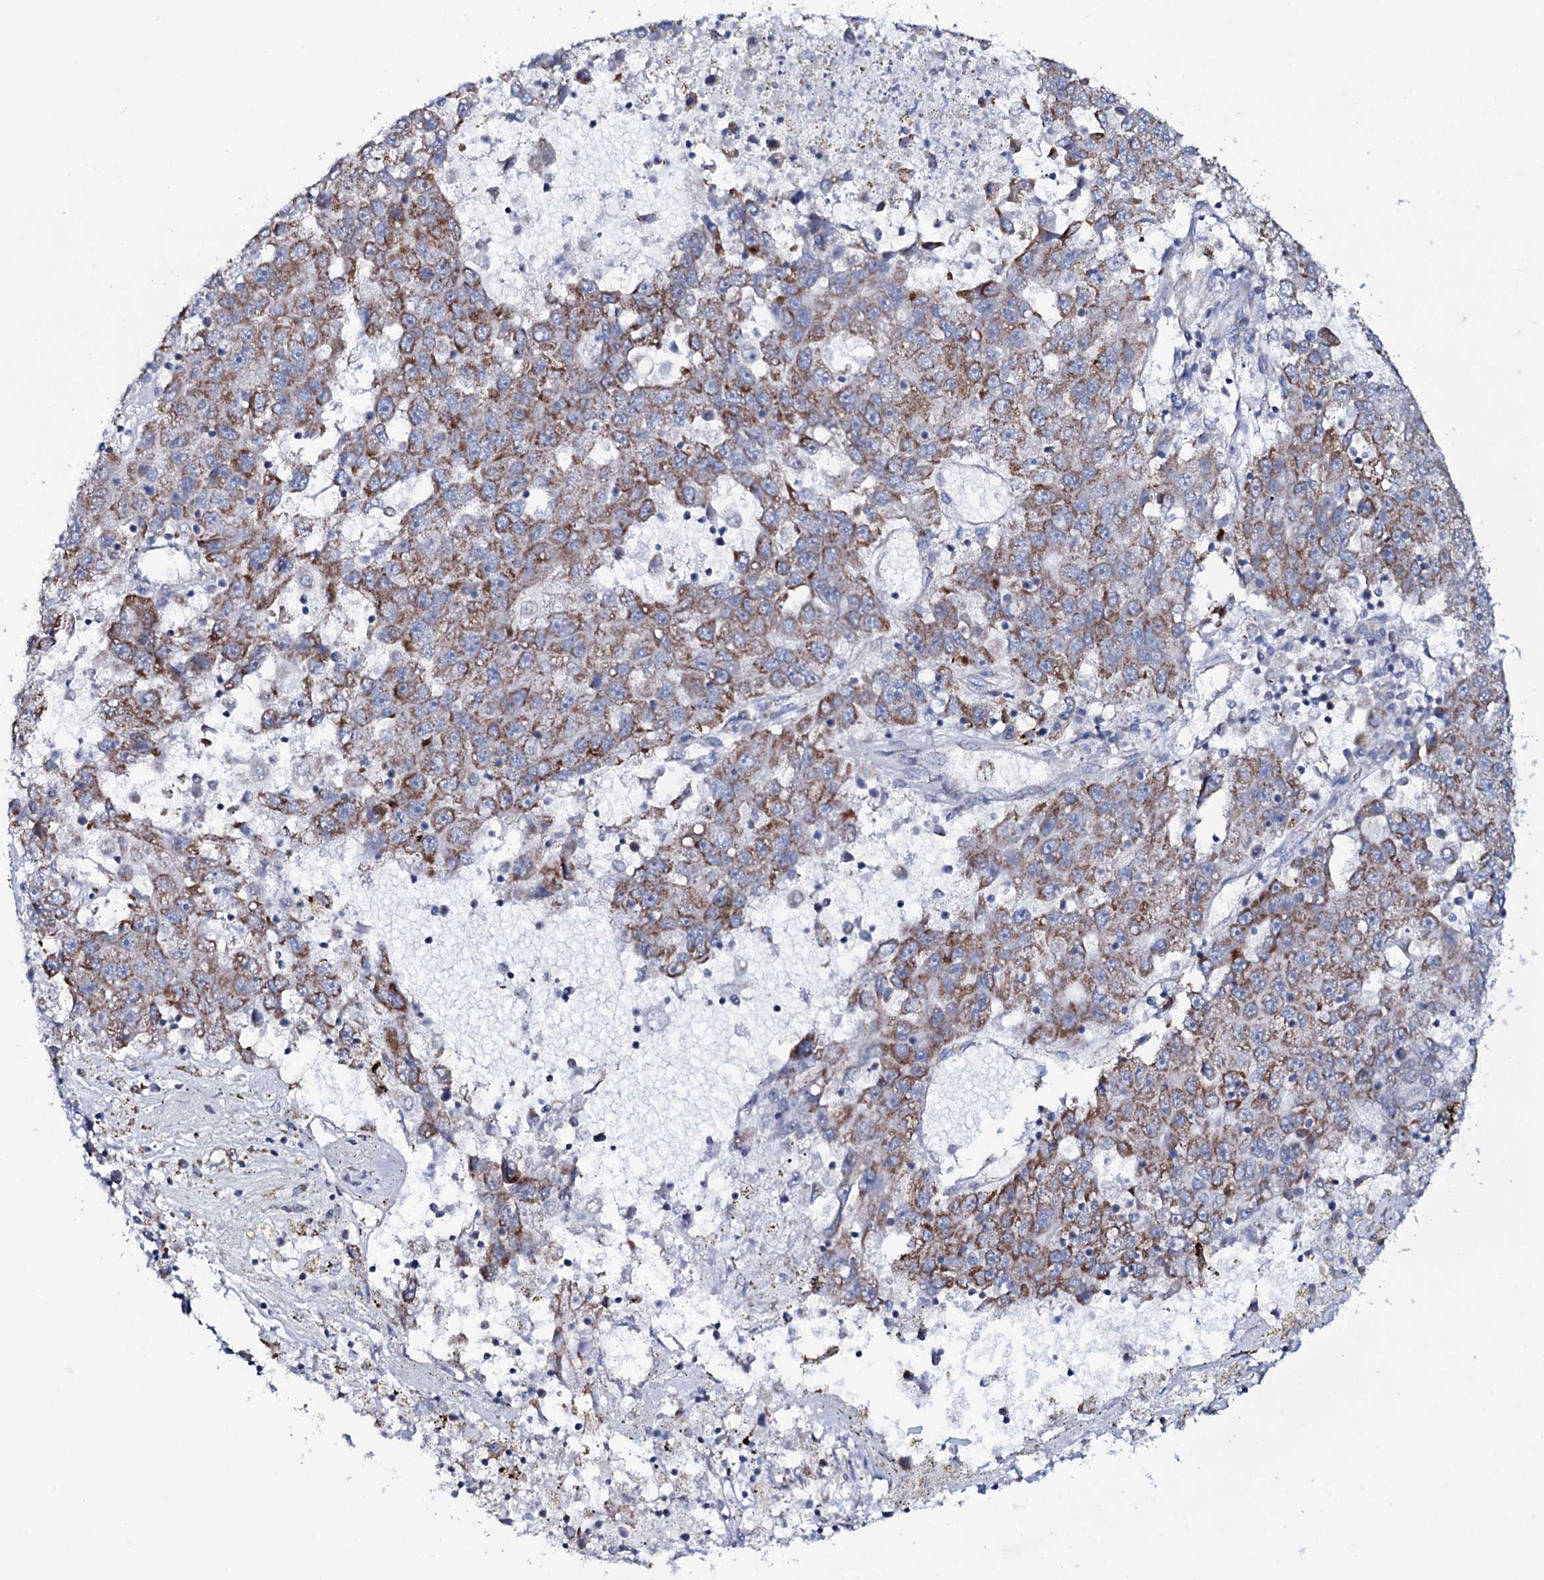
{"staining": {"intensity": "moderate", "quantity": "25%-75%", "location": "cytoplasmic/membranous"}, "tissue": "liver cancer", "cell_type": "Tumor cells", "image_type": "cancer", "snomed": [{"axis": "morphology", "description": "Carcinoma, Hepatocellular, NOS"}, {"axis": "topography", "description": "Liver"}], "caption": "Human liver hepatocellular carcinoma stained with a brown dye demonstrates moderate cytoplasmic/membranous positive positivity in about 25%-75% of tumor cells.", "gene": "MRPS35", "patient": {"sex": "male", "age": 49}}